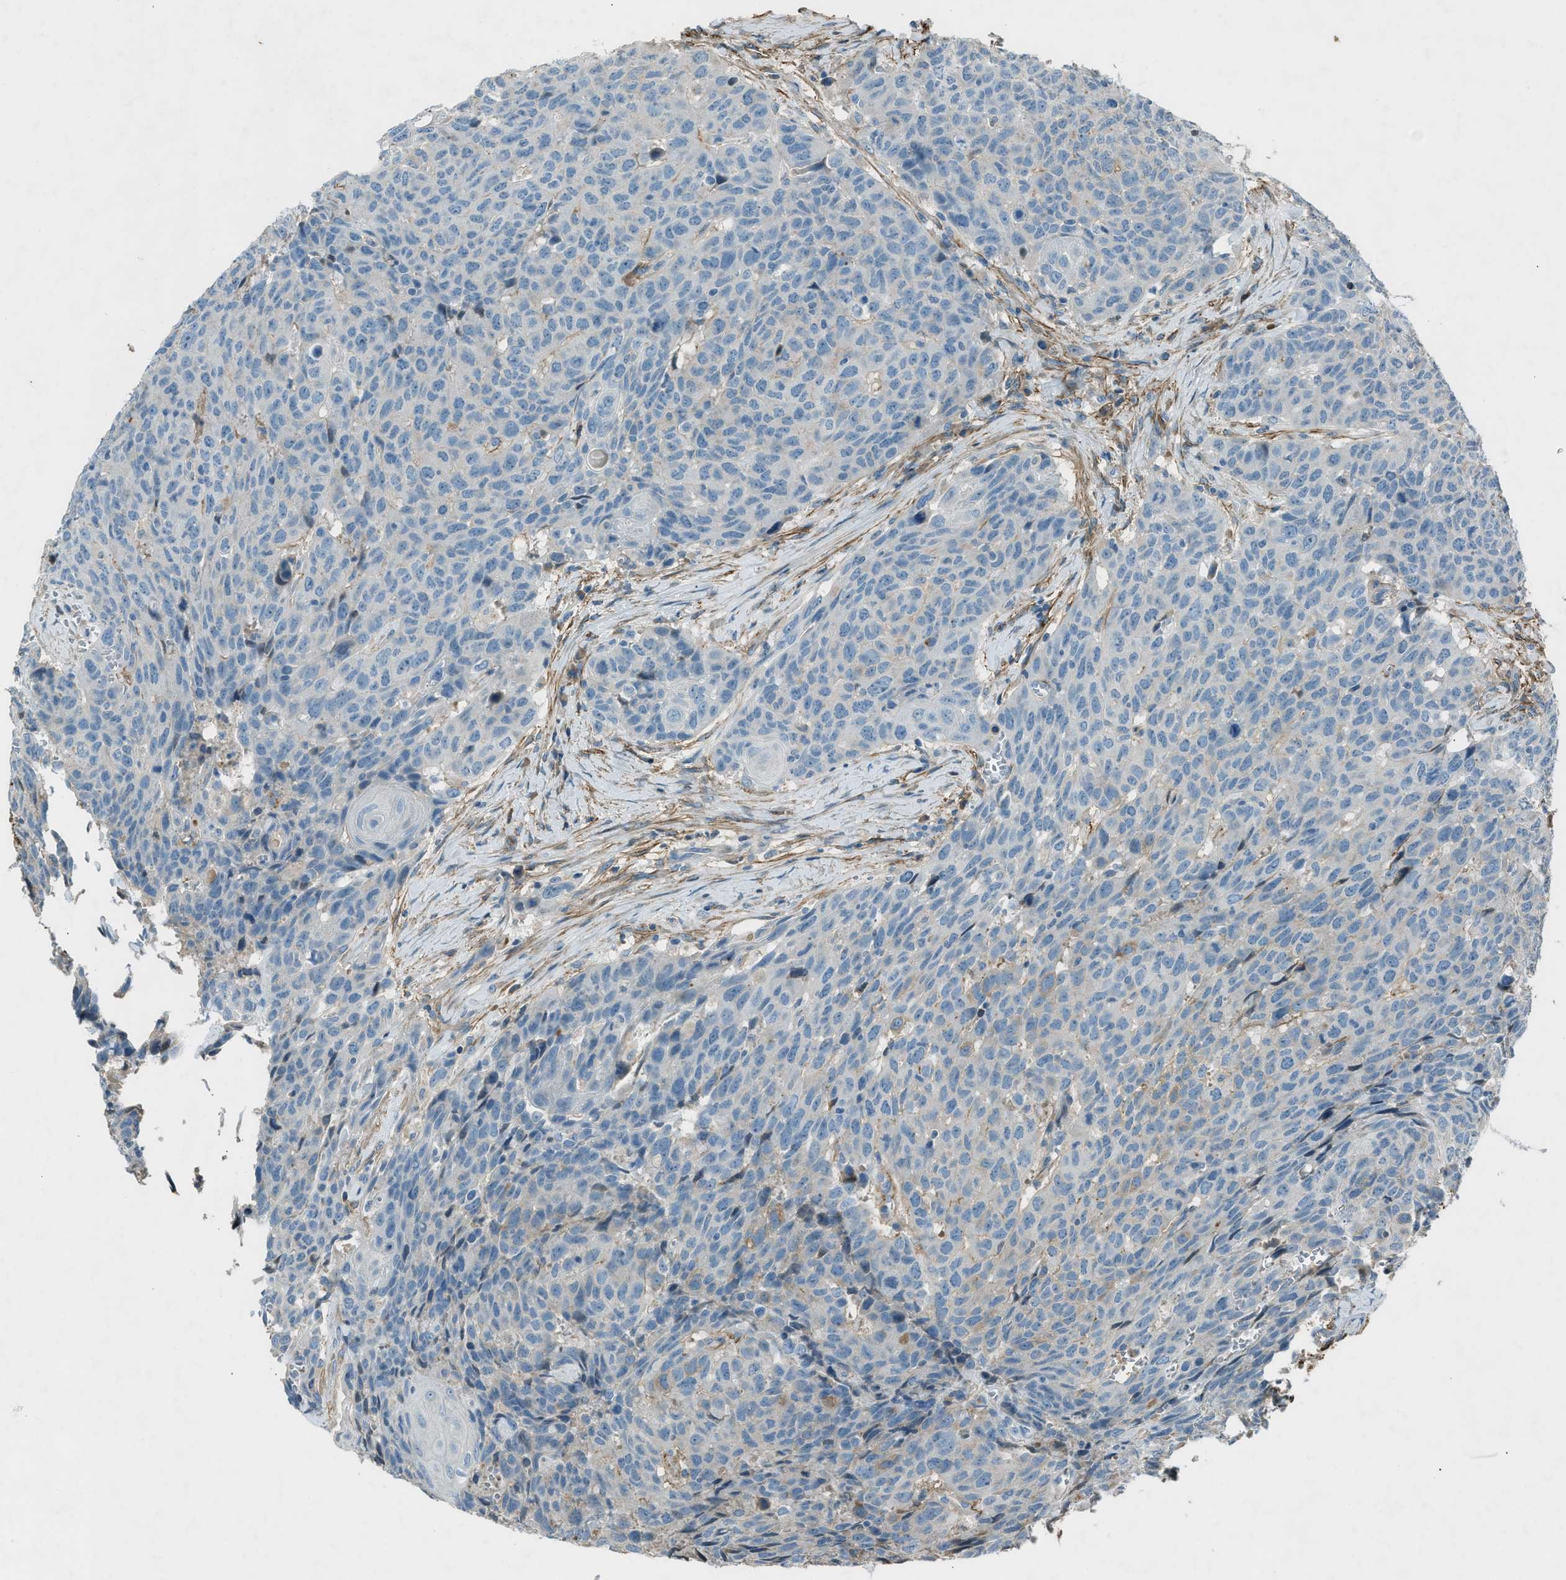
{"staining": {"intensity": "negative", "quantity": "none", "location": "none"}, "tissue": "head and neck cancer", "cell_type": "Tumor cells", "image_type": "cancer", "snomed": [{"axis": "morphology", "description": "Squamous cell carcinoma, NOS"}, {"axis": "topography", "description": "Head-Neck"}], "caption": "DAB immunohistochemical staining of head and neck cancer (squamous cell carcinoma) shows no significant positivity in tumor cells.", "gene": "FBLN2", "patient": {"sex": "male", "age": 66}}